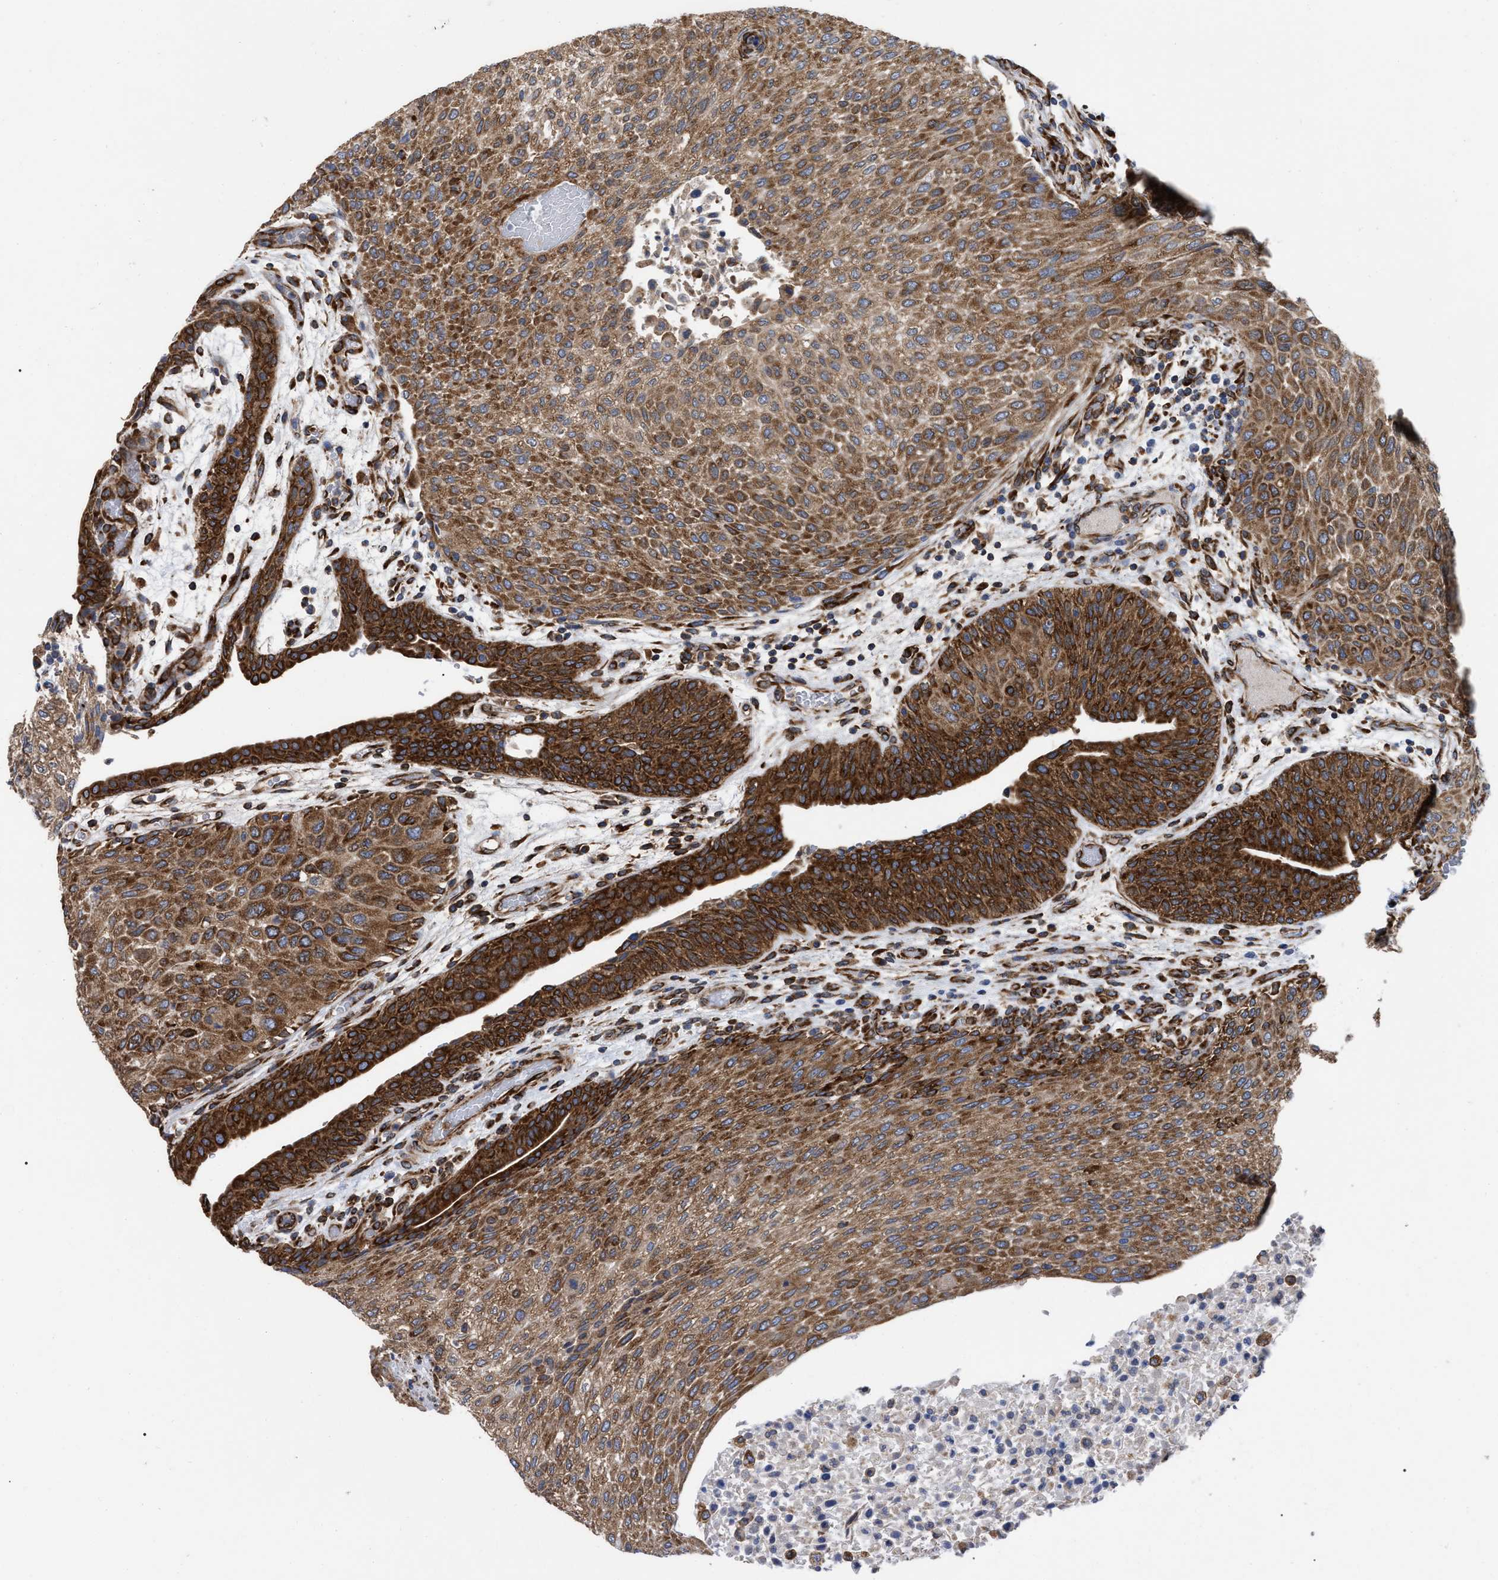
{"staining": {"intensity": "moderate", "quantity": ">75%", "location": "cytoplasmic/membranous"}, "tissue": "urothelial cancer", "cell_type": "Tumor cells", "image_type": "cancer", "snomed": [{"axis": "morphology", "description": "Urothelial carcinoma, Low grade"}, {"axis": "morphology", "description": "Urothelial carcinoma, High grade"}, {"axis": "topography", "description": "Urinary bladder"}], "caption": "Urothelial cancer was stained to show a protein in brown. There is medium levels of moderate cytoplasmic/membranous expression in approximately >75% of tumor cells. (Stains: DAB (3,3'-diaminobenzidine) in brown, nuclei in blue, Microscopy: brightfield microscopy at high magnification).", "gene": "FAM120A", "patient": {"sex": "male", "age": 35}}